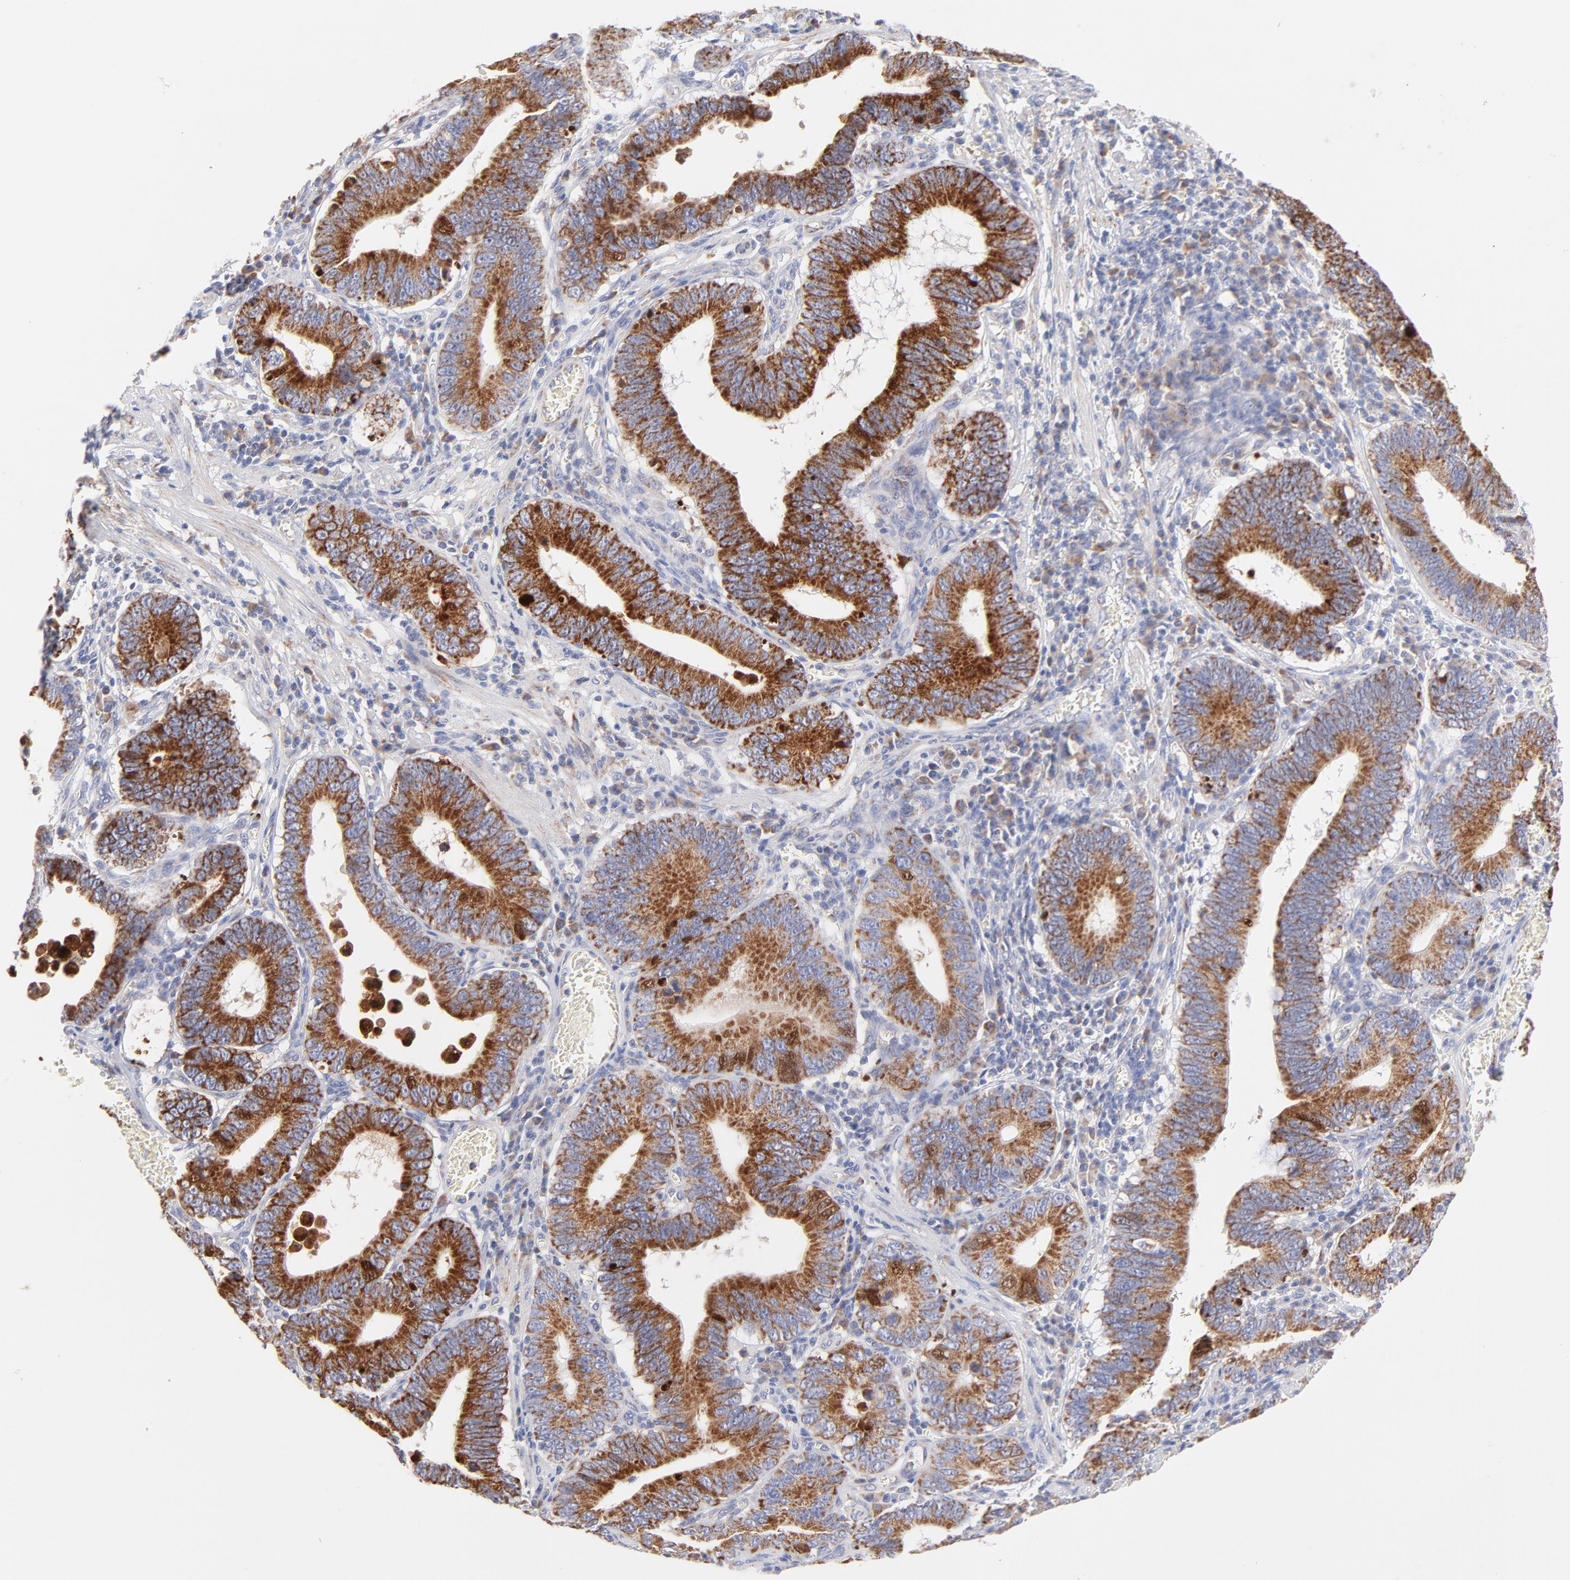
{"staining": {"intensity": "strong", "quantity": ">75%", "location": "cytoplasmic/membranous"}, "tissue": "stomach cancer", "cell_type": "Tumor cells", "image_type": "cancer", "snomed": [{"axis": "morphology", "description": "Adenocarcinoma, NOS"}, {"axis": "topography", "description": "Stomach"}, {"axis": "topography", "description": "Gastric cardia"}], "caption": "Immunohistochemical staining of human adenocarcinoma (stomach) displays strong cytoplasmic/membranous protein staining in about >75% of tumor cells.", "gene": "TIMM8A", "patient": {"sex": "male", "age": 59}}